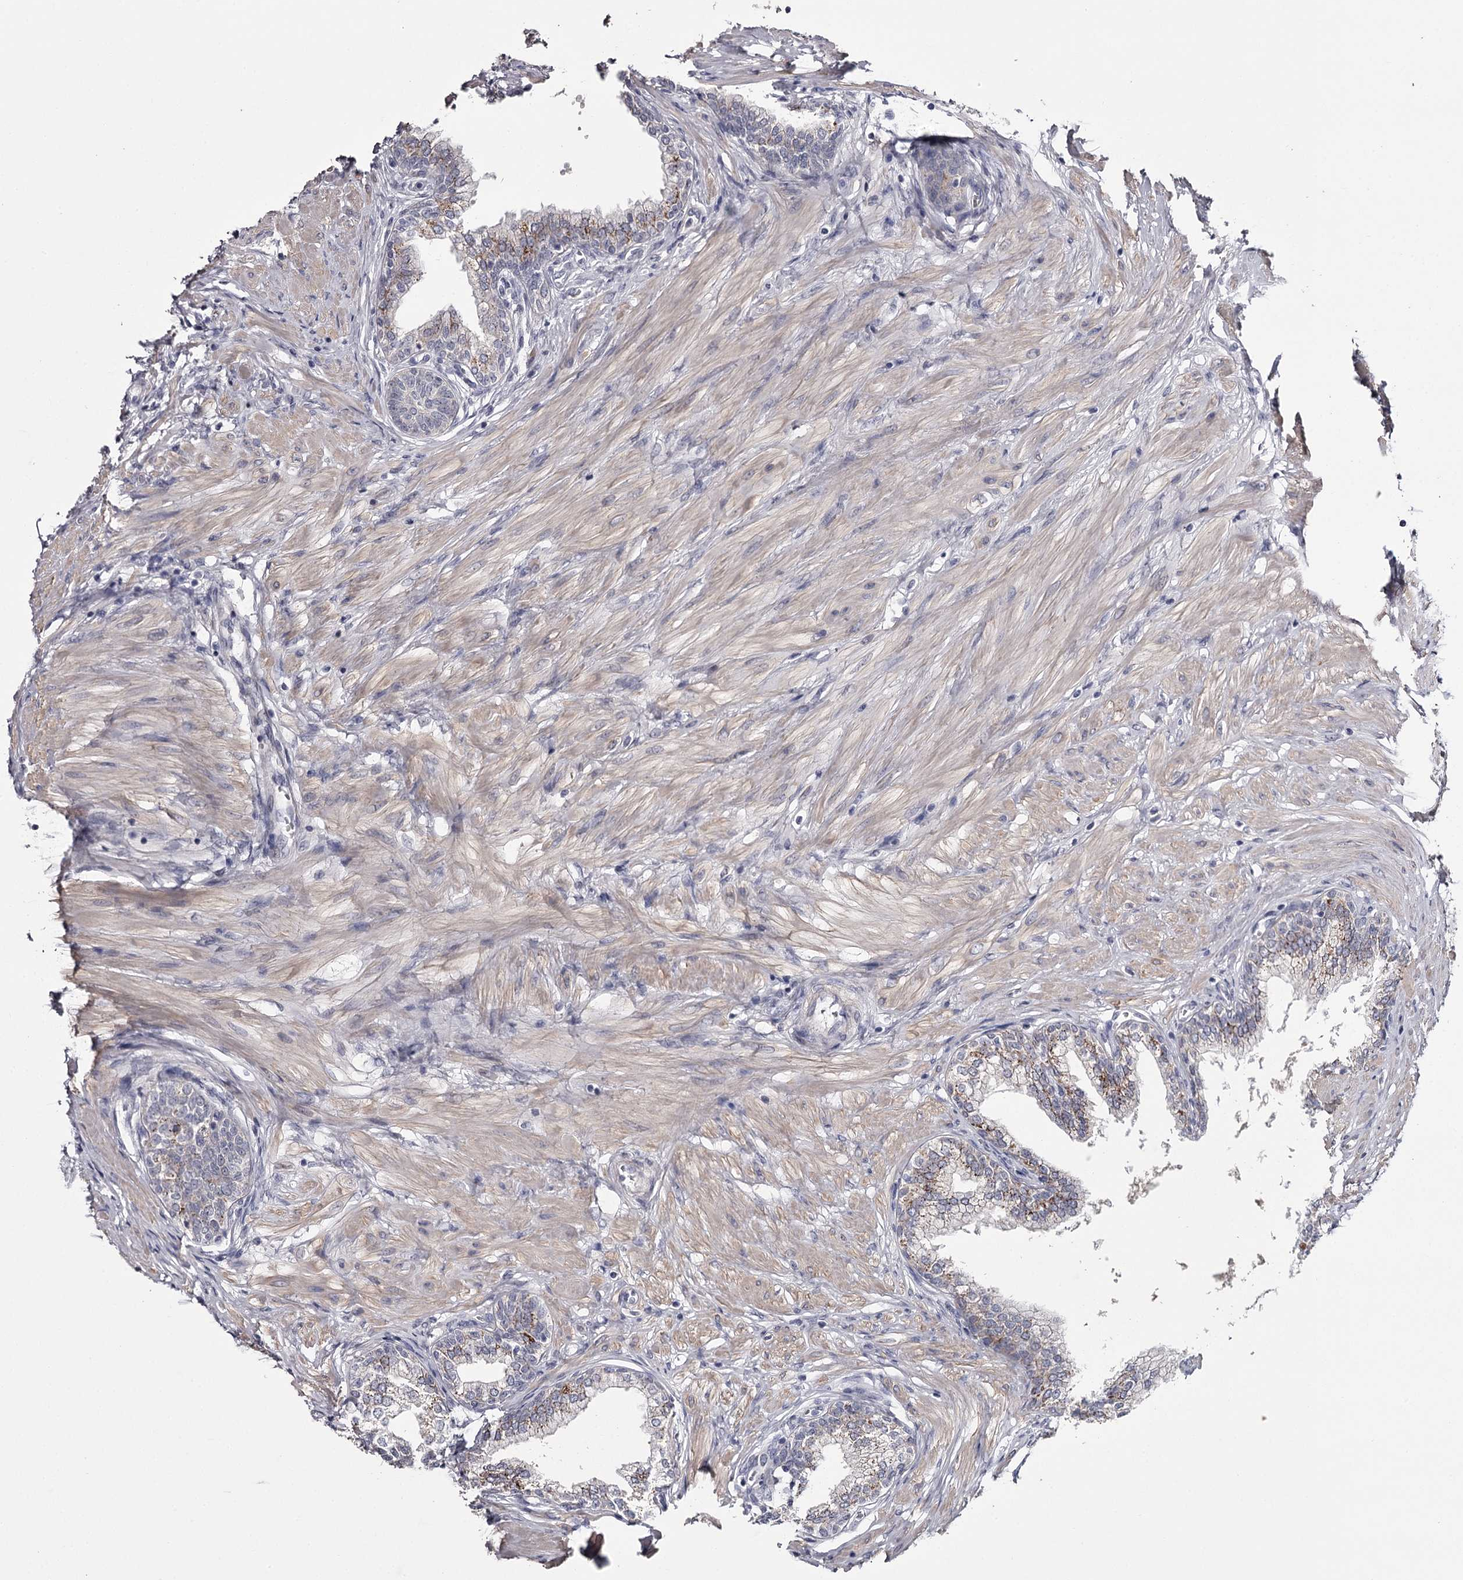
{"staining": {"intensity": "strong", "quantity": "25%-75%", "location": "cytoplasmic/membranous"}, "tissue": "prostate", "cell_type": "Glandular cells", "image_type": "normal", "snomed": [{"axis": "morphology", "description": "Normal tissue, NOS"}, {"axis": "morphology", "description": "Urothelial carcinoma, Low grade"}, {"axis": "topography", "description": "Urinary bladder"}, {"axis": "topography", "description": "Prostate"}], "caption": "Immunohistochemistry (IHC) staining of normal prostate, which demonstrates high levels of strong cytoplasmic/membranous positivity in about 25%-75% of glandular cells indicating strong cytoplasmic/membranous protein positivity. The staining was performed using DAB (brown) for protein detection and nuclei were counterstained in hematoxylin (blue).", "gene": "FDXACB1", "patient": {"sex": "male", "age": 60}}